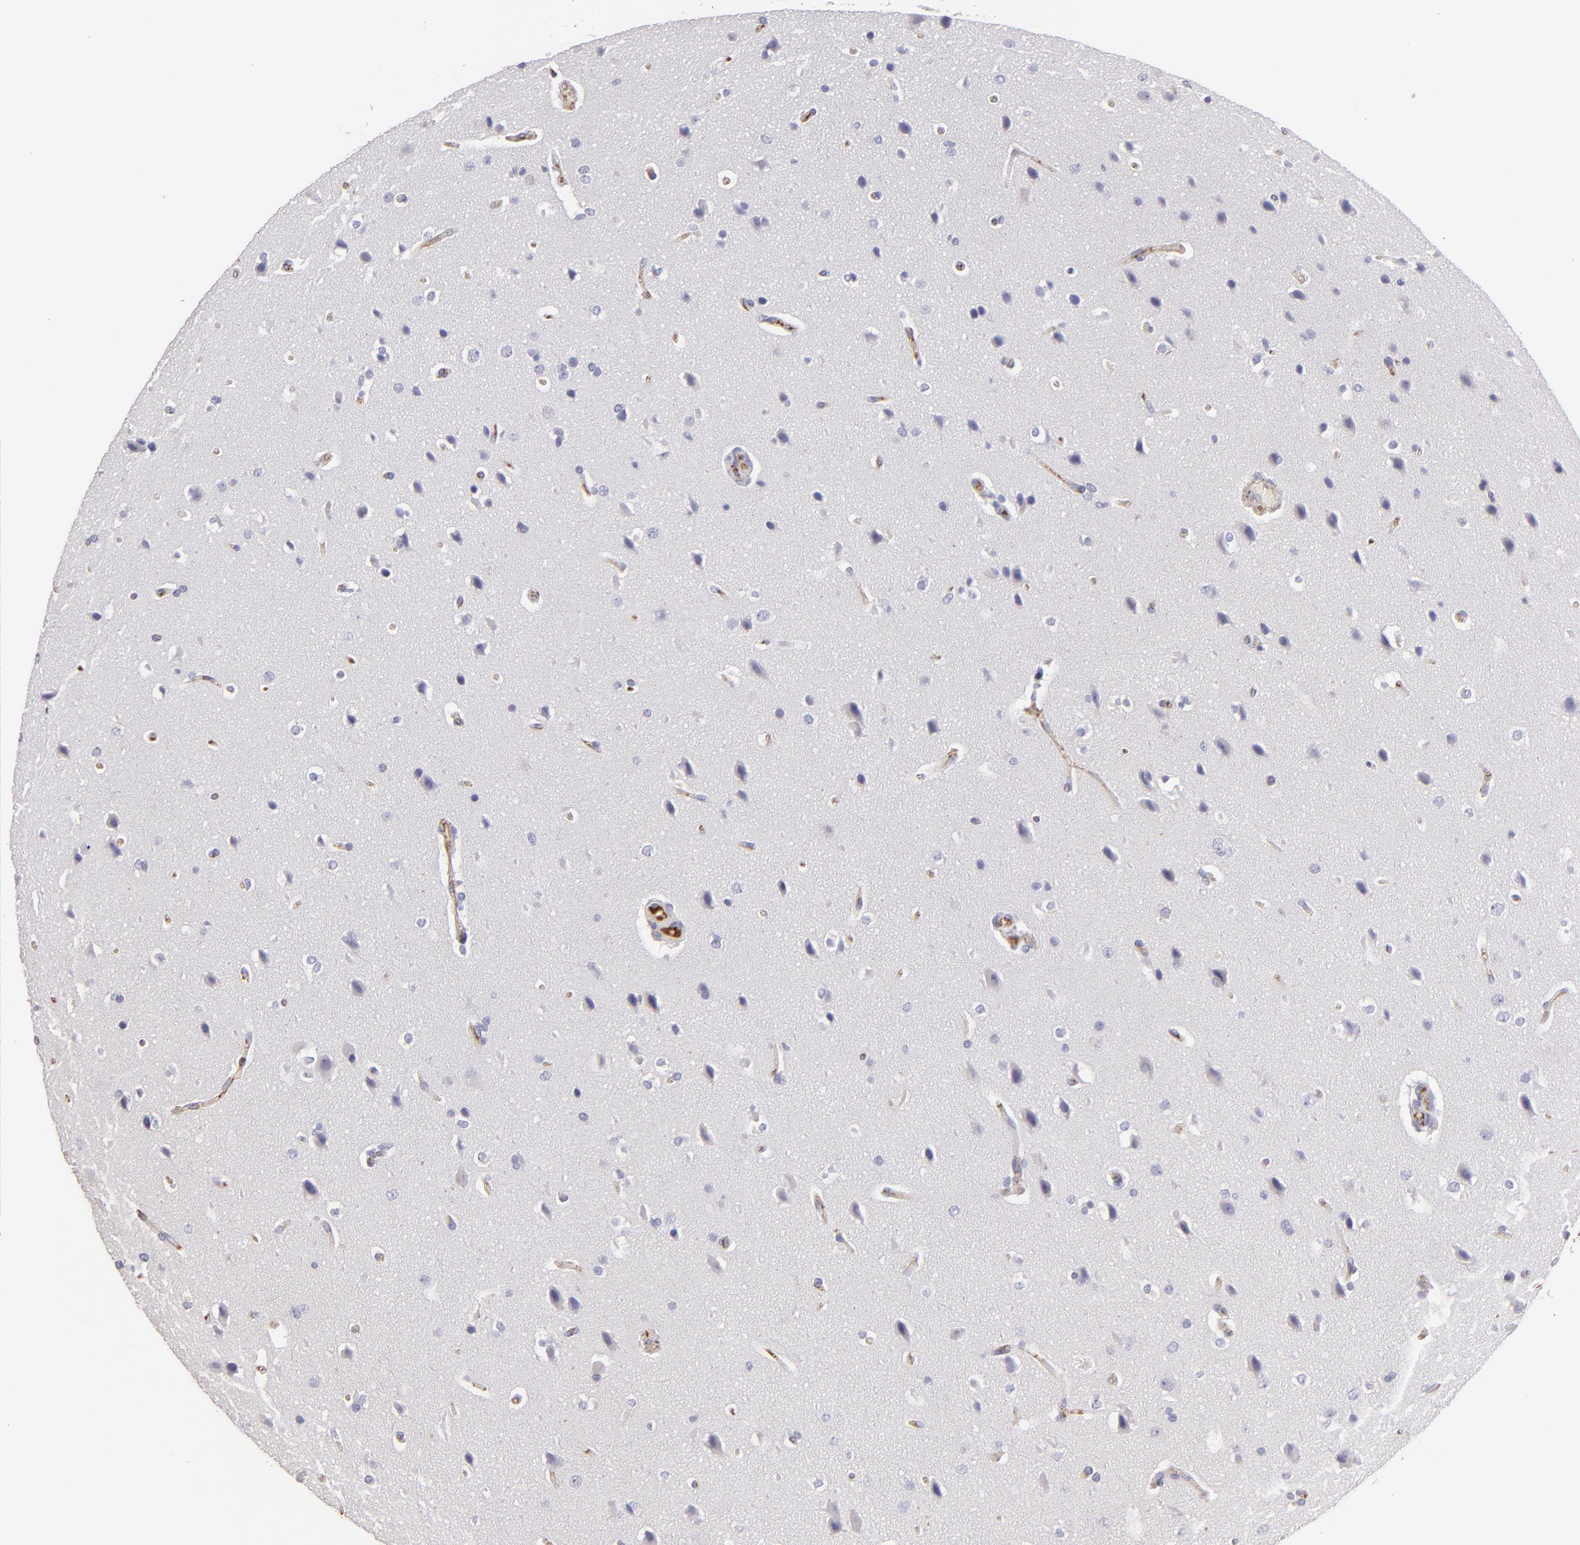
{"staining": {"intensity": "negative", "quantity": "none", "location": "none"}, "tissue": "glioma", "cell_type": "Tumor cells", "image_type": "cancer", "snomed": [{"axis": "morphology", "description": "Glioma, malignant, Low grade"}, {"axis": "topography", "description": "Cerebral cortex"}], "caption": "DAB (3,3'-diaminobenzidine) immunohistochemical staining of malignant glioma (low-grade) displays no significant positivity in tumor cells.", "gene": "ABCC4", "patient": {"sex": "female", "age": 47}}